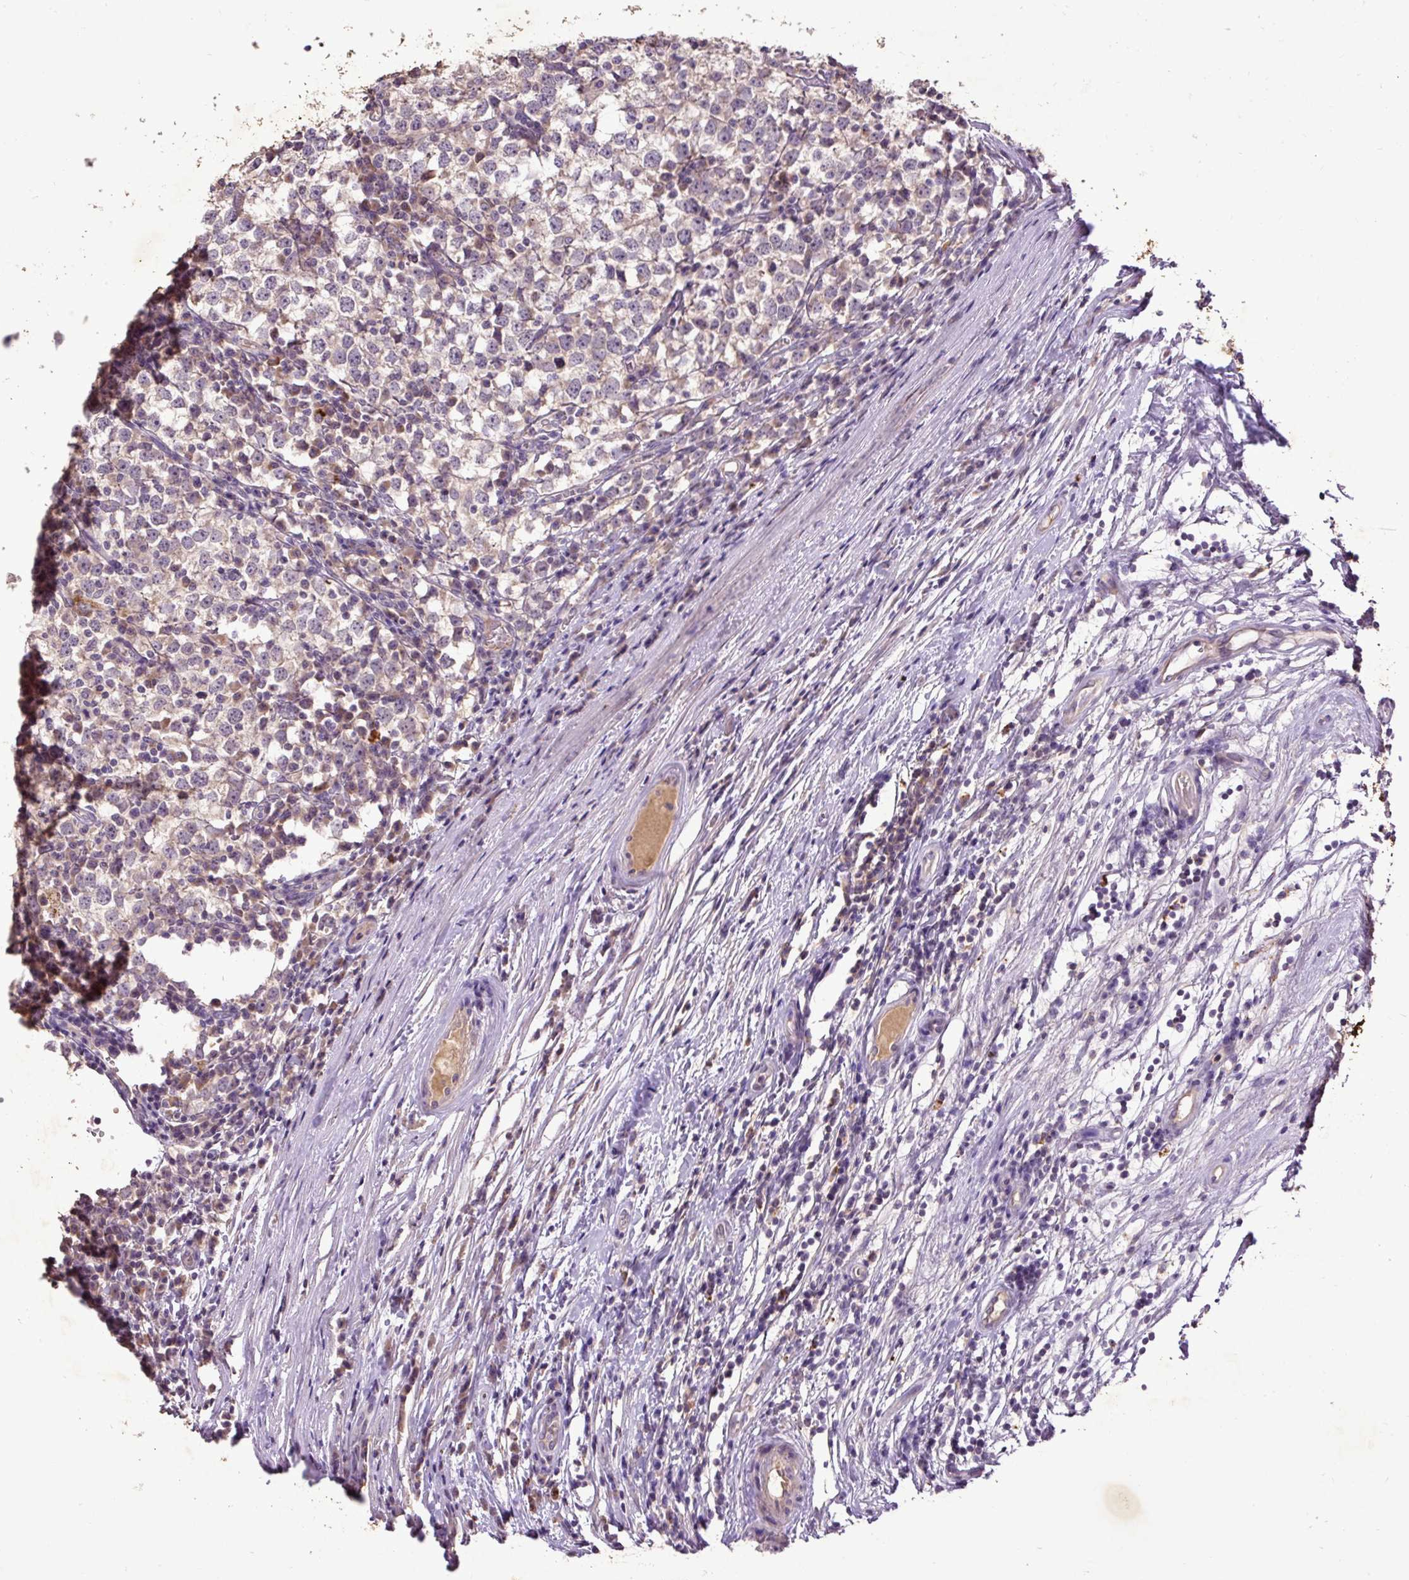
{"staining": {"intensity": "weak", "quantity": "<25%", "location": "cytoplasmic/membranous"}, "tissue": "testis cancer", "cell_type": "Tumor cells", "image_type": "cancer", "snomed": [{"axis": "morphology", "description": "Seminoma, NOS"}, {"axis": "topography", "description": "Testis"}], "caption": "Immunohistochemistry (IHC) histopathology image of neoplastic tissue: human testis cancer (seminoma) stained with DAB displays no significant protein positivity in tumor cells. The staining was performed using DAB (3,3'-diaminobenzidine) to visualize the protein expression in brown, while the nuclei were stained in blue with hematoxylin (Magnification: 20x).", "gene": "LRTM2", "patient": {"sex": "male", "age": 65}}